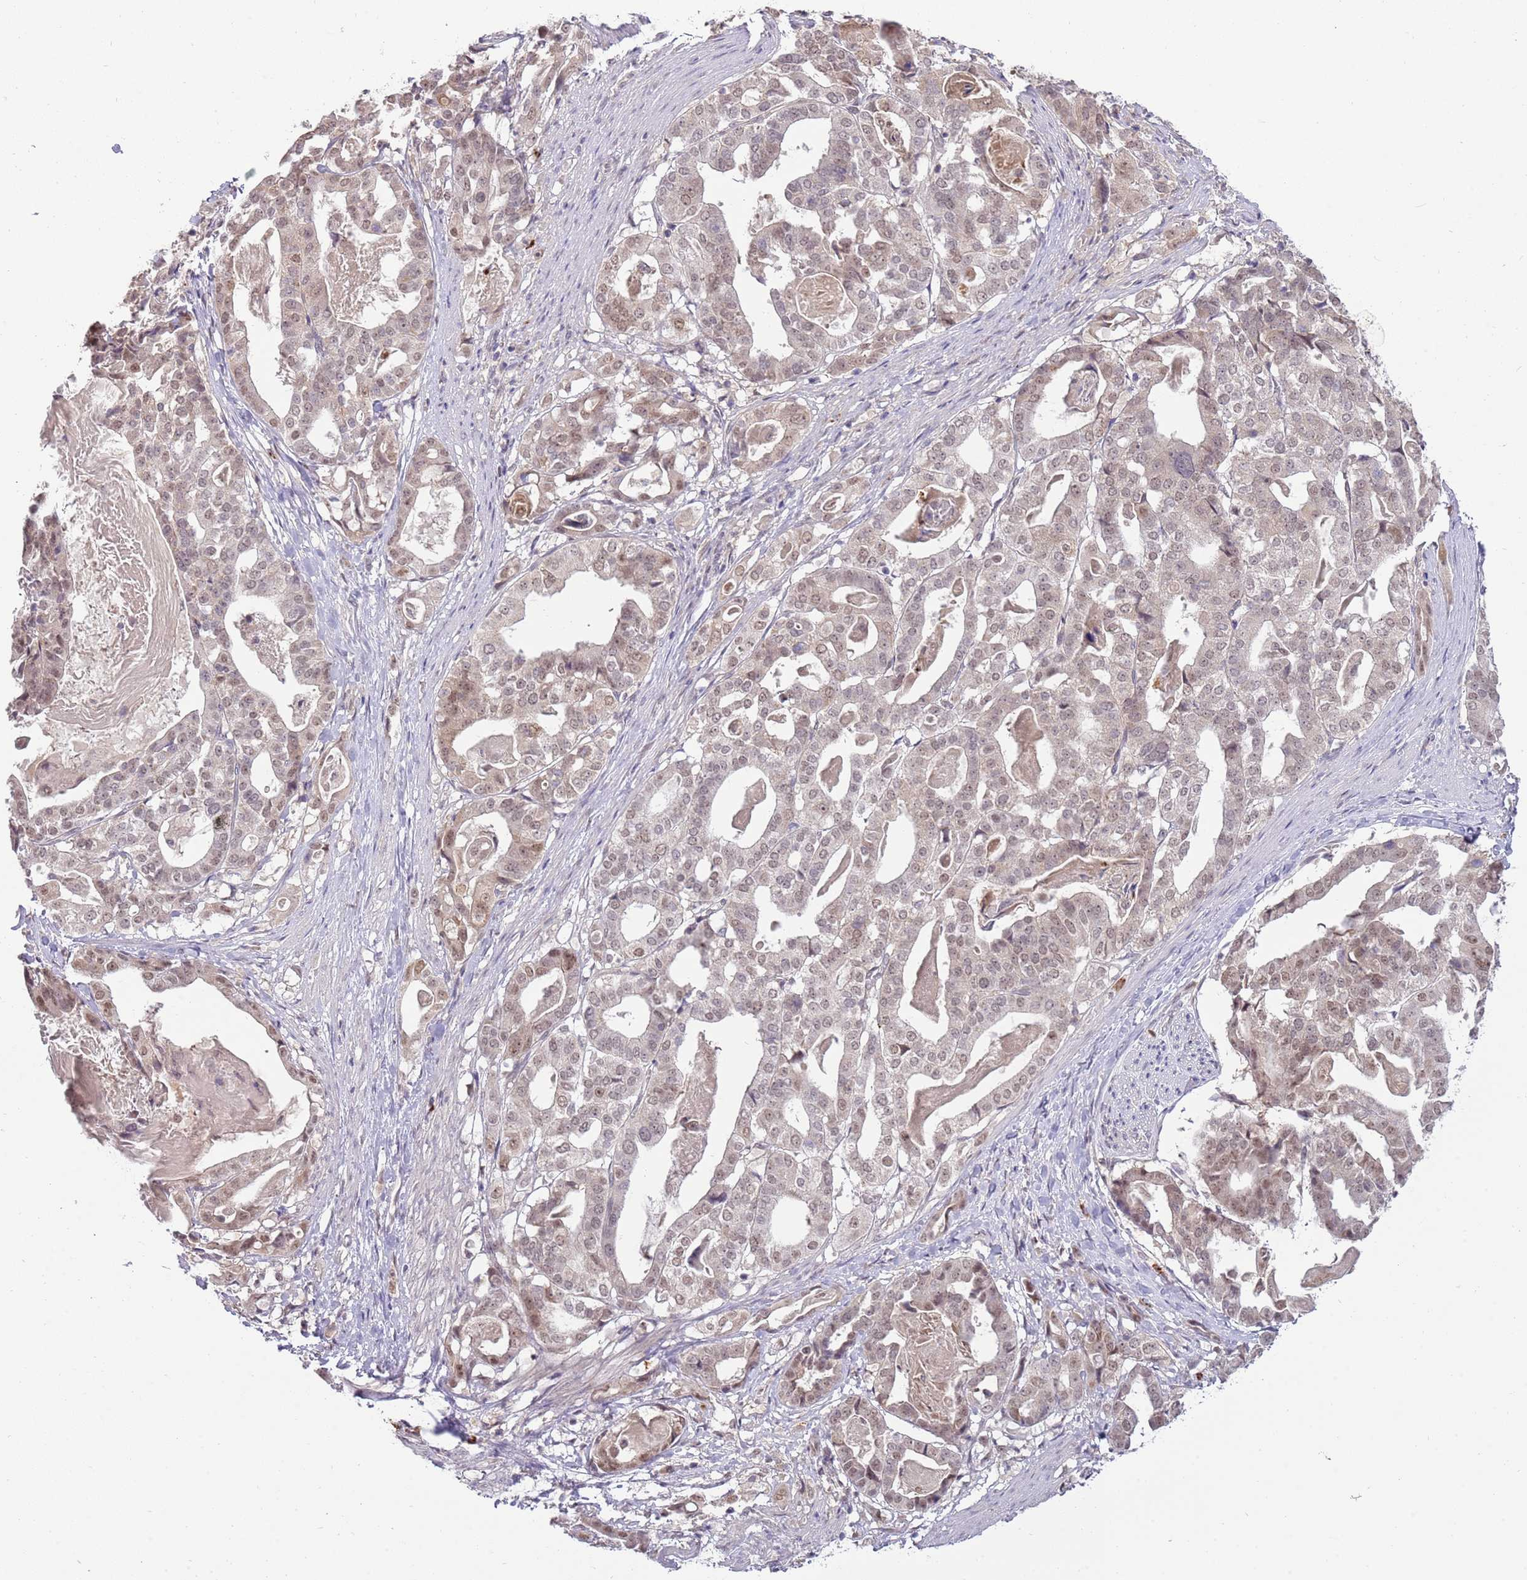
{"staining": {"intensity": "weak", "quantity": "25%-75%", "location": "nuclear"}, "tissue": "stomach cancer", "cell_type": "Tumor cells", "image_type": "cancer", "snomed": [{"axis": "morphology", "description": "Adenocarcinoma, NOS"}, {"axis": "topography", "description": "Stomach"}], "caption": "A brown stain labels weak nuclear staining of a protein in human stomach cancer tumor cells.", "gene": "NBPF6", "patient": {"sex": "male", "age": 48}}